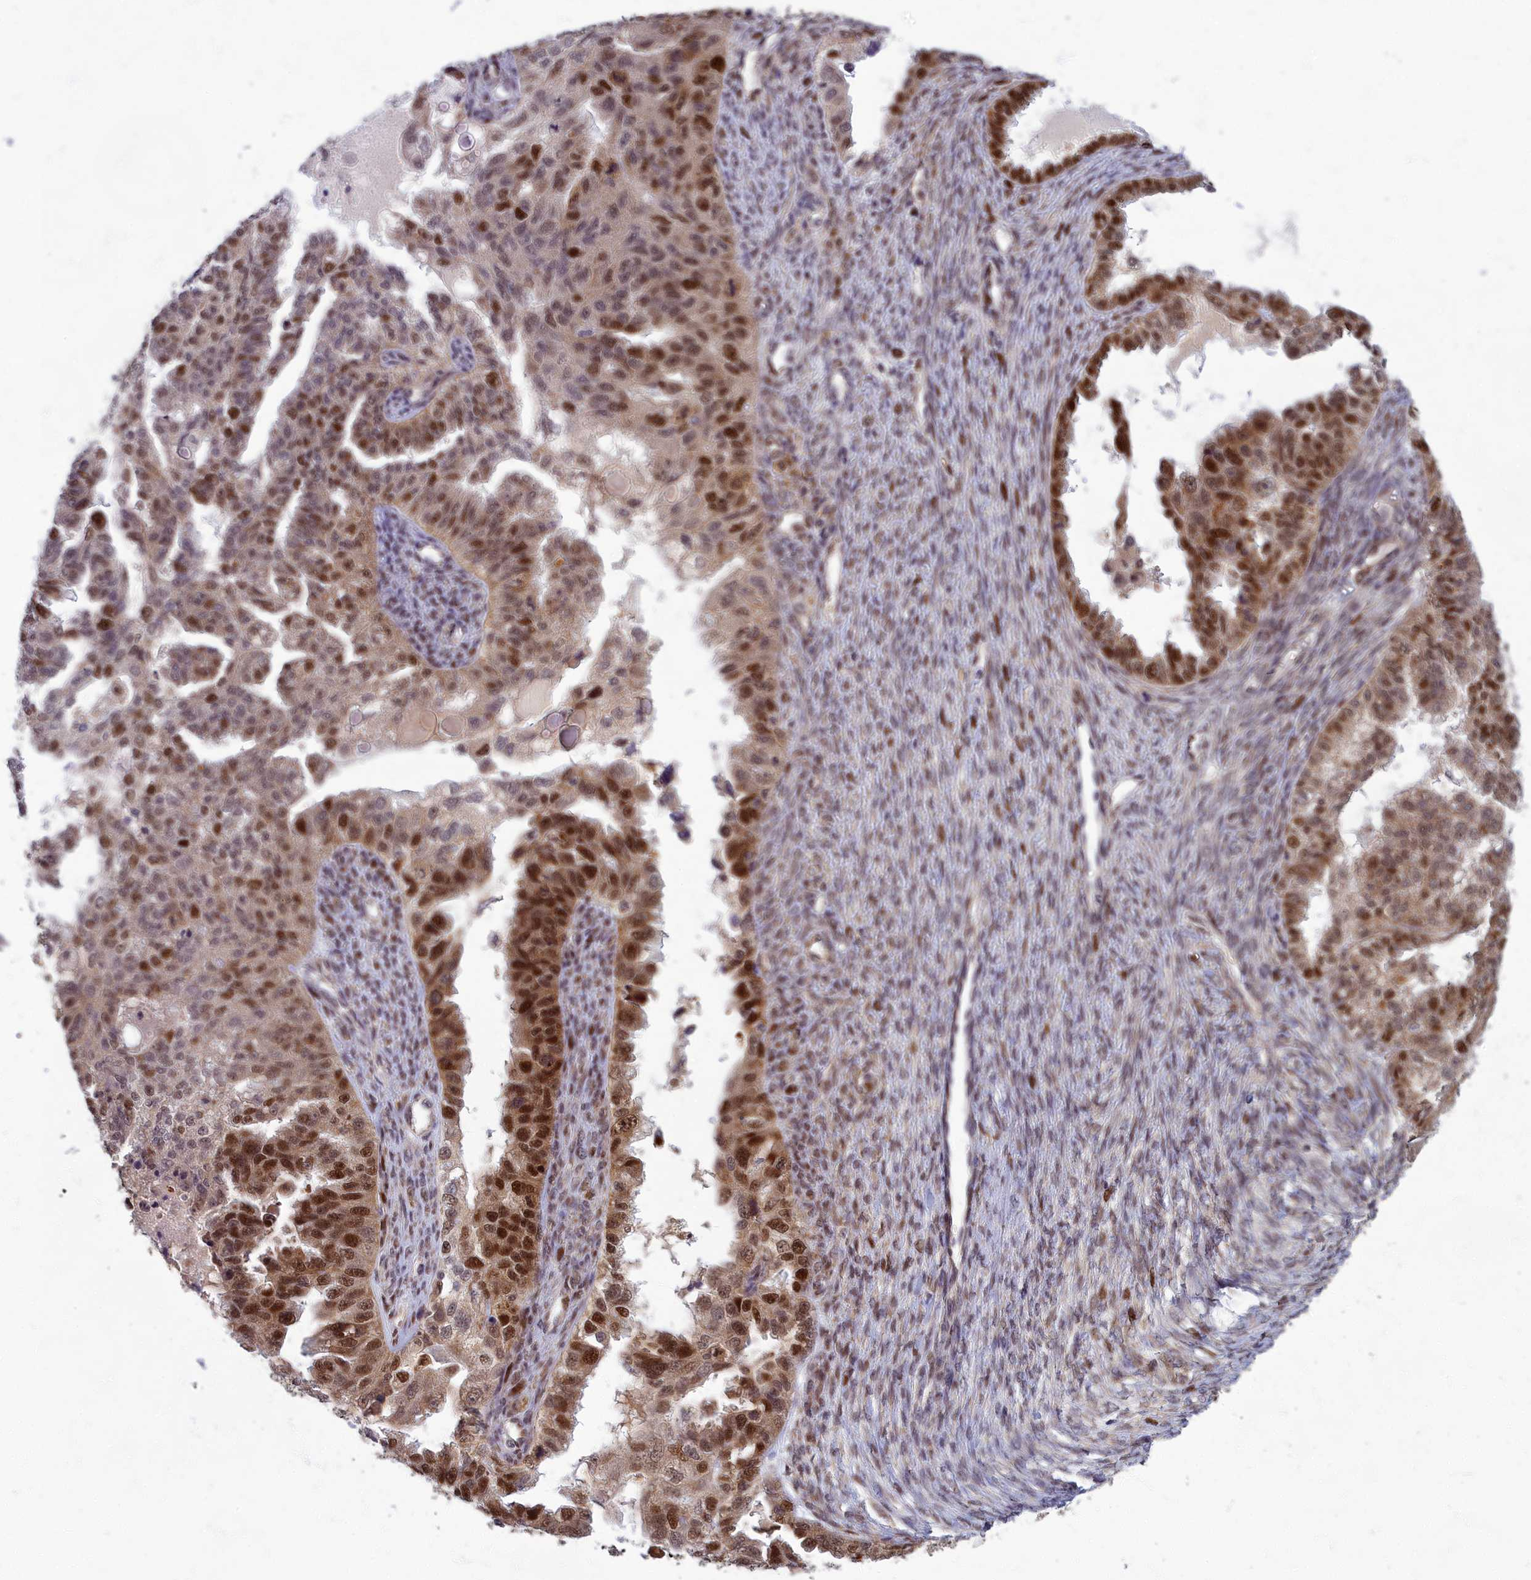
{"staining": {"intensity": "strong", "quantity": ">75%", "location": "nuclear"}, "tissue": "ovarian cancer", "cell_type": "Tumor cells", "image_type": "cancer", "snomed": [{"axis": "morphology", "description": "Cystadenocarcinoma, serous, NOS"}, {"axis": "topography", "description": "Ovary"}], "caption": "Ovarian serous cystadenocarcinoma stained with immunohistochemistry (IHC) shows strong nuclear positivity in about >75% of tumor cells.", "gene": "EARS2", "patient": {"sex": "female", "age": 58}}